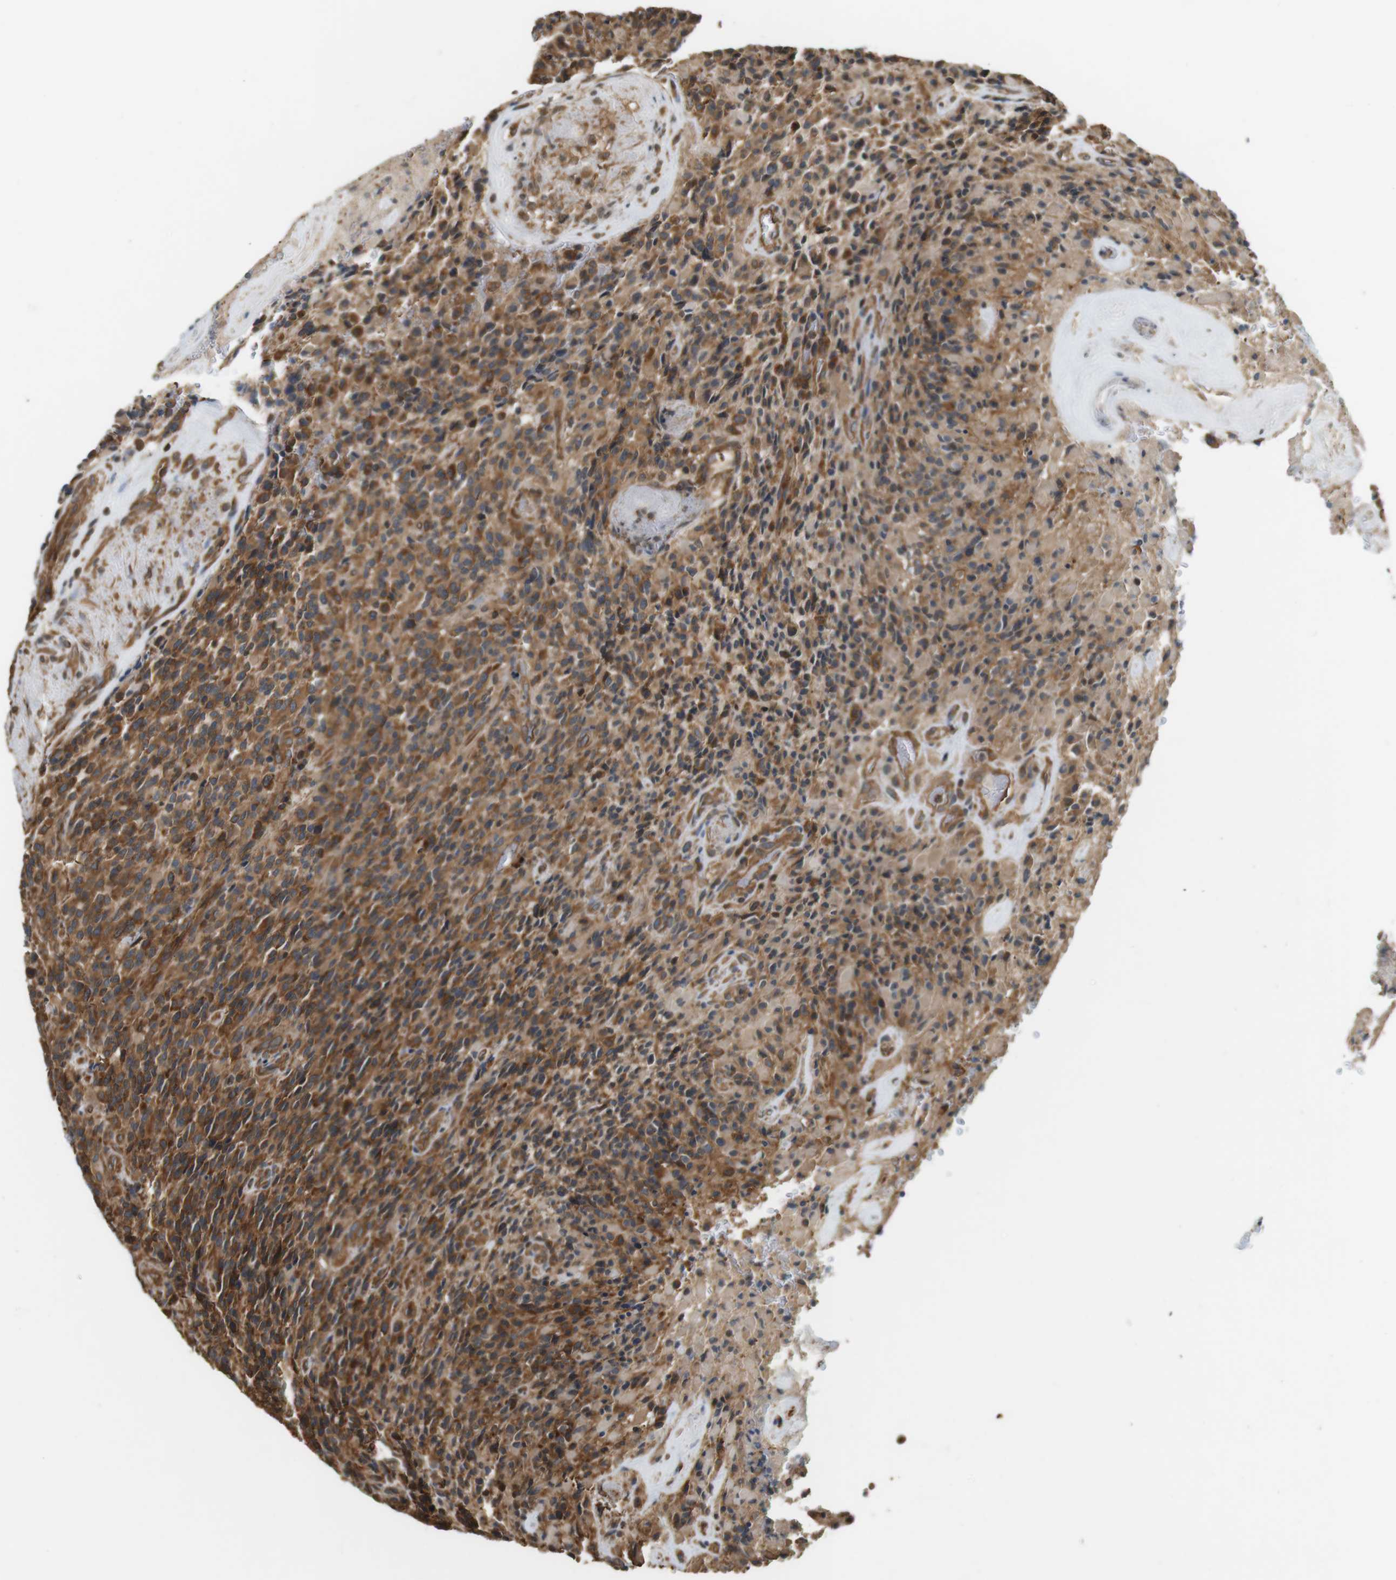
{"staining": {"intensity": "moderate", "quantity": ">75%", "location": "cytoplasmic/membranous"}, "tissue": "glioma", "cell_type": "Tumor cells", "image_type": "cancer", "snomed": [{"axis": "morphology", "description": "Glioma, malignant, High grade"}, {"axis": "topography", "description": "Brain"}], "caption": "Glioma stained with immunohistochemistry reveals moderate cytoplasmic/membranous expression in about >75% of tumor cells. (DAB IHC with brightfield microscopy, high magnification).", "gene": "PA2G4", "patient": {"sex": "male", "age": 71}}